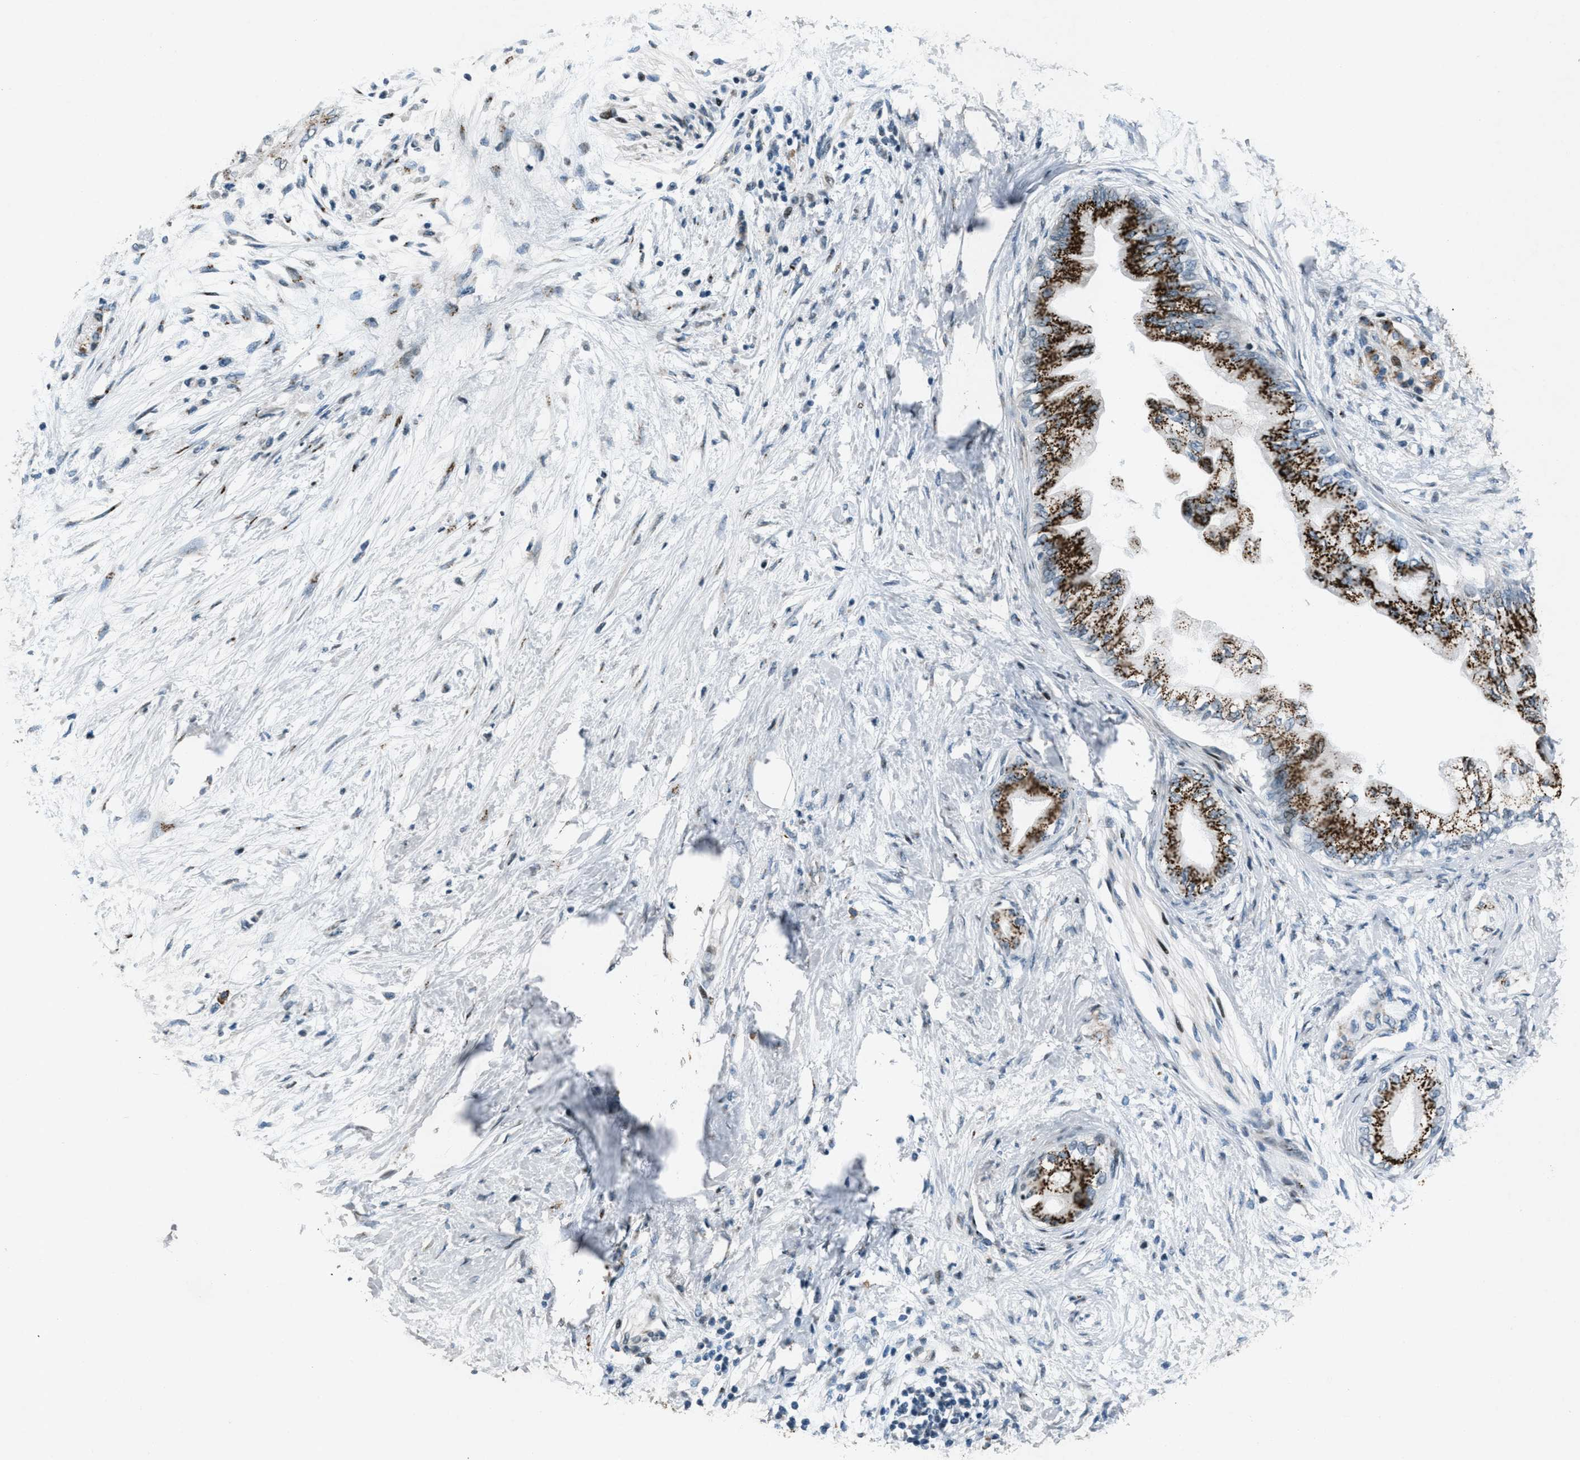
{"staining": {"intensity": "strong", "quantity": ">75%", "location": "cytoplasmic/membranous"}, "tissue": "pancreatic cancer", "cell_type": "Tumor cells", "image_type": "cancer", "snomed": [{"axis": "morphology", "description": "Normal tissue, NOS"}, {"axis": "morphology", "description": "Adenocarcinoma, NOS"}, {"axis": "topography", "description": "Pancreas"}, {"axis": "topography", "description": "Duodenum"}], "caption": "About >75% of tumor cells in human pancreatic adenocarcinoma reveal strong cytoplasmic/membranous protein staining as visualized by brown immunohistochemical staining.", "gene": "GPC6", "patient": {"sex": "female", "age": 60}}